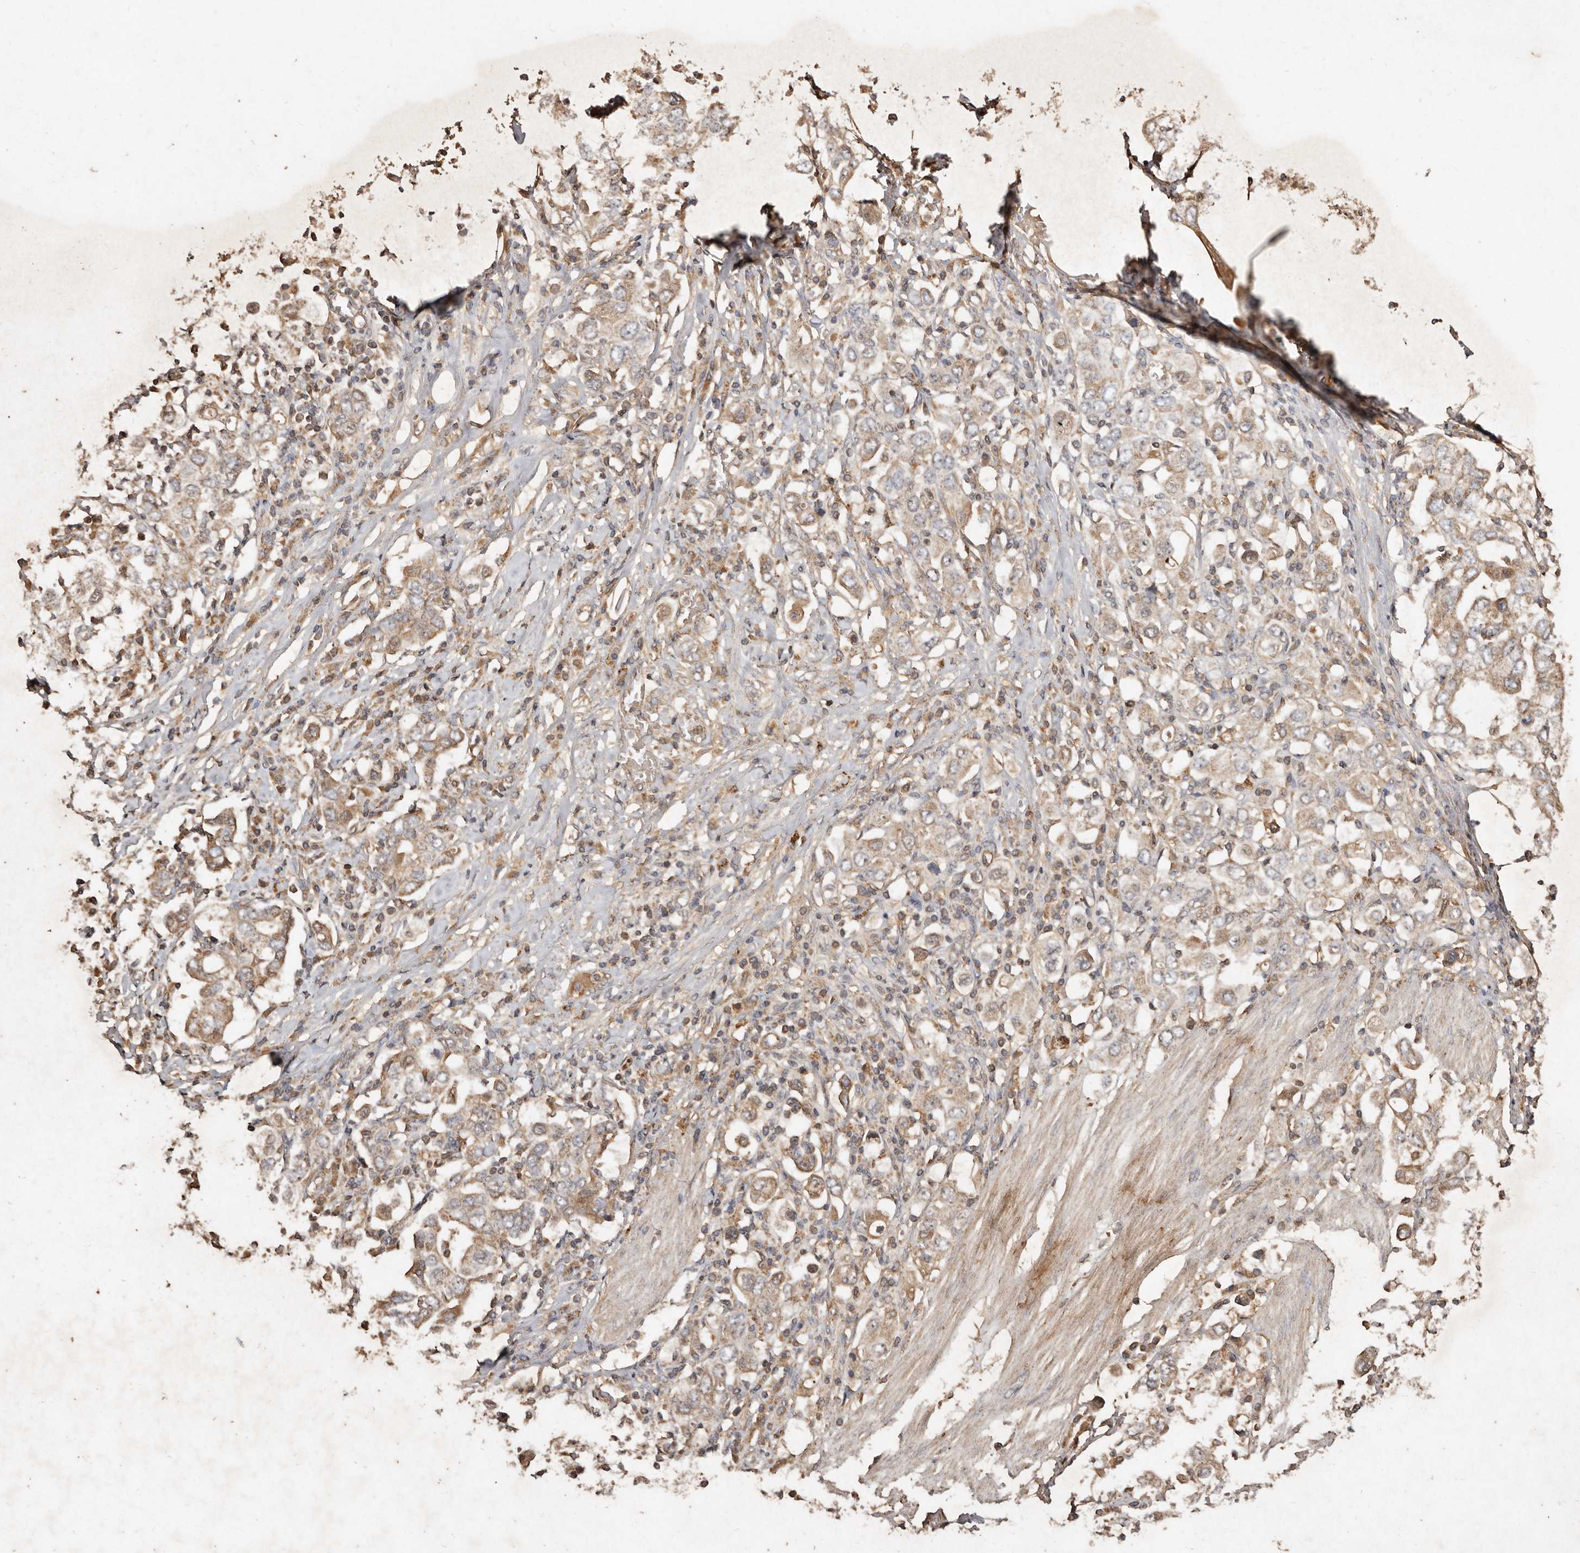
{"staining": {"intensity": "weak", "quantity": ">75%", "location": "cytoplasmic/membranous"}, "tissue": "stomach cancer", "cell_type": "Tumor cells", "image_type": "cancer", "snomed": [{"axis": "morphology", "description": "Adenocarcinoma, NOS"}, {"axis": "topography", "description": "Stomach, upper"}], "caption": "Immunohistochemical staining of human stomach cancer shows weak cytoplasmic/membranous protein expression in approximately >75% of tumor cells.", "gene": "FARS2", "patient": {"sex": "male", "age": 62}}